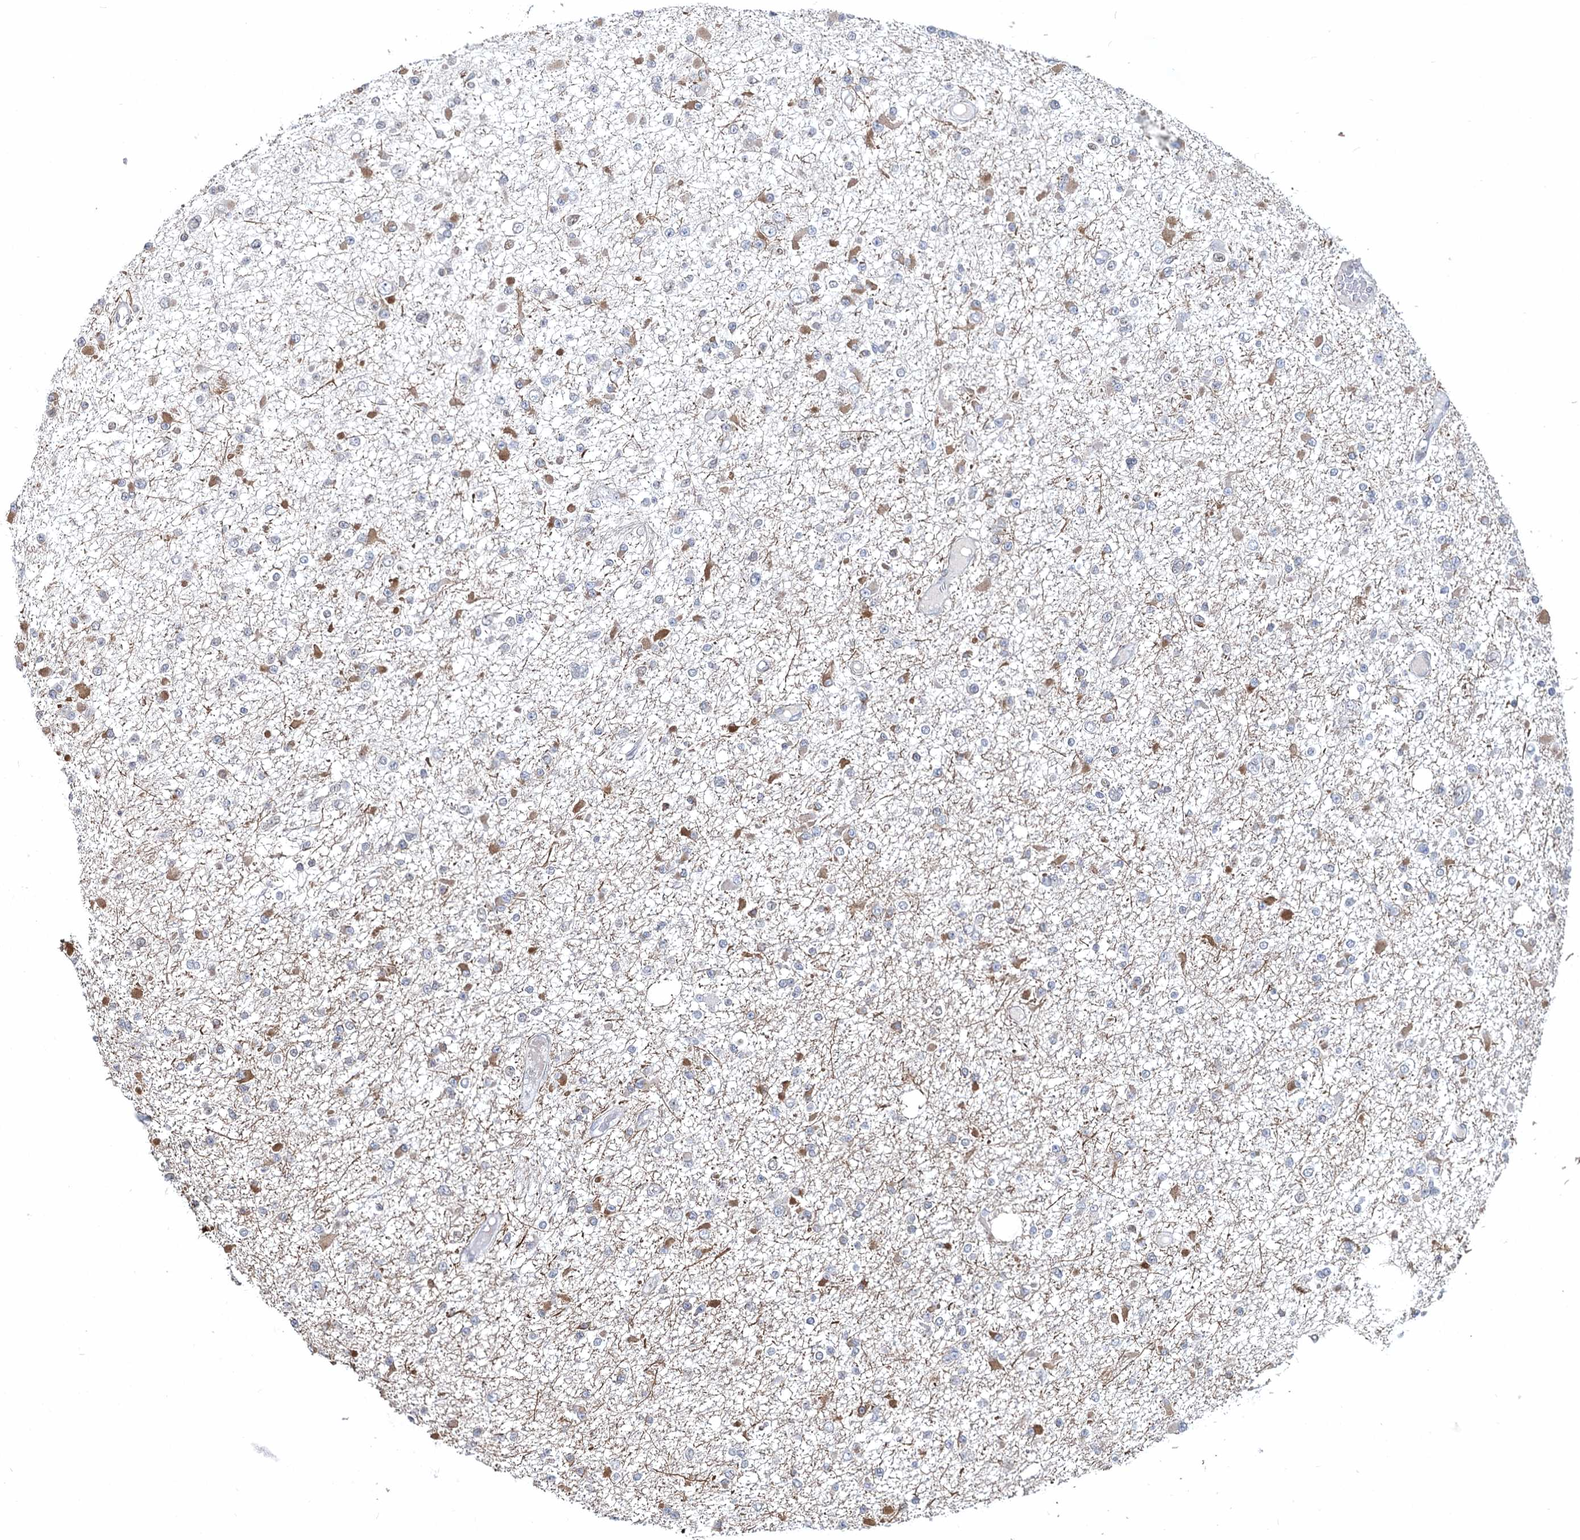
{"staining": {"intensity": "moderate", "quantity": "<25%", "location": "cytoplasmic/membranous"}, "tissue": "glioma", "cell_type": "Tumor cells", "image_type": "cancer", "snomed": [{"axis": "morphology", "description": "Glioma, malignant, Low grade"}, {"axis": "topography", "description": "Brain"}], "caption": "Approximately <25% of tumor cells in glioma display moderate cytoplasmic/membranous protein positivity as visualized by brown immunohistochemical staining.", "gene": "TOX3", "patient": {"sex": "female", "age": 22}}